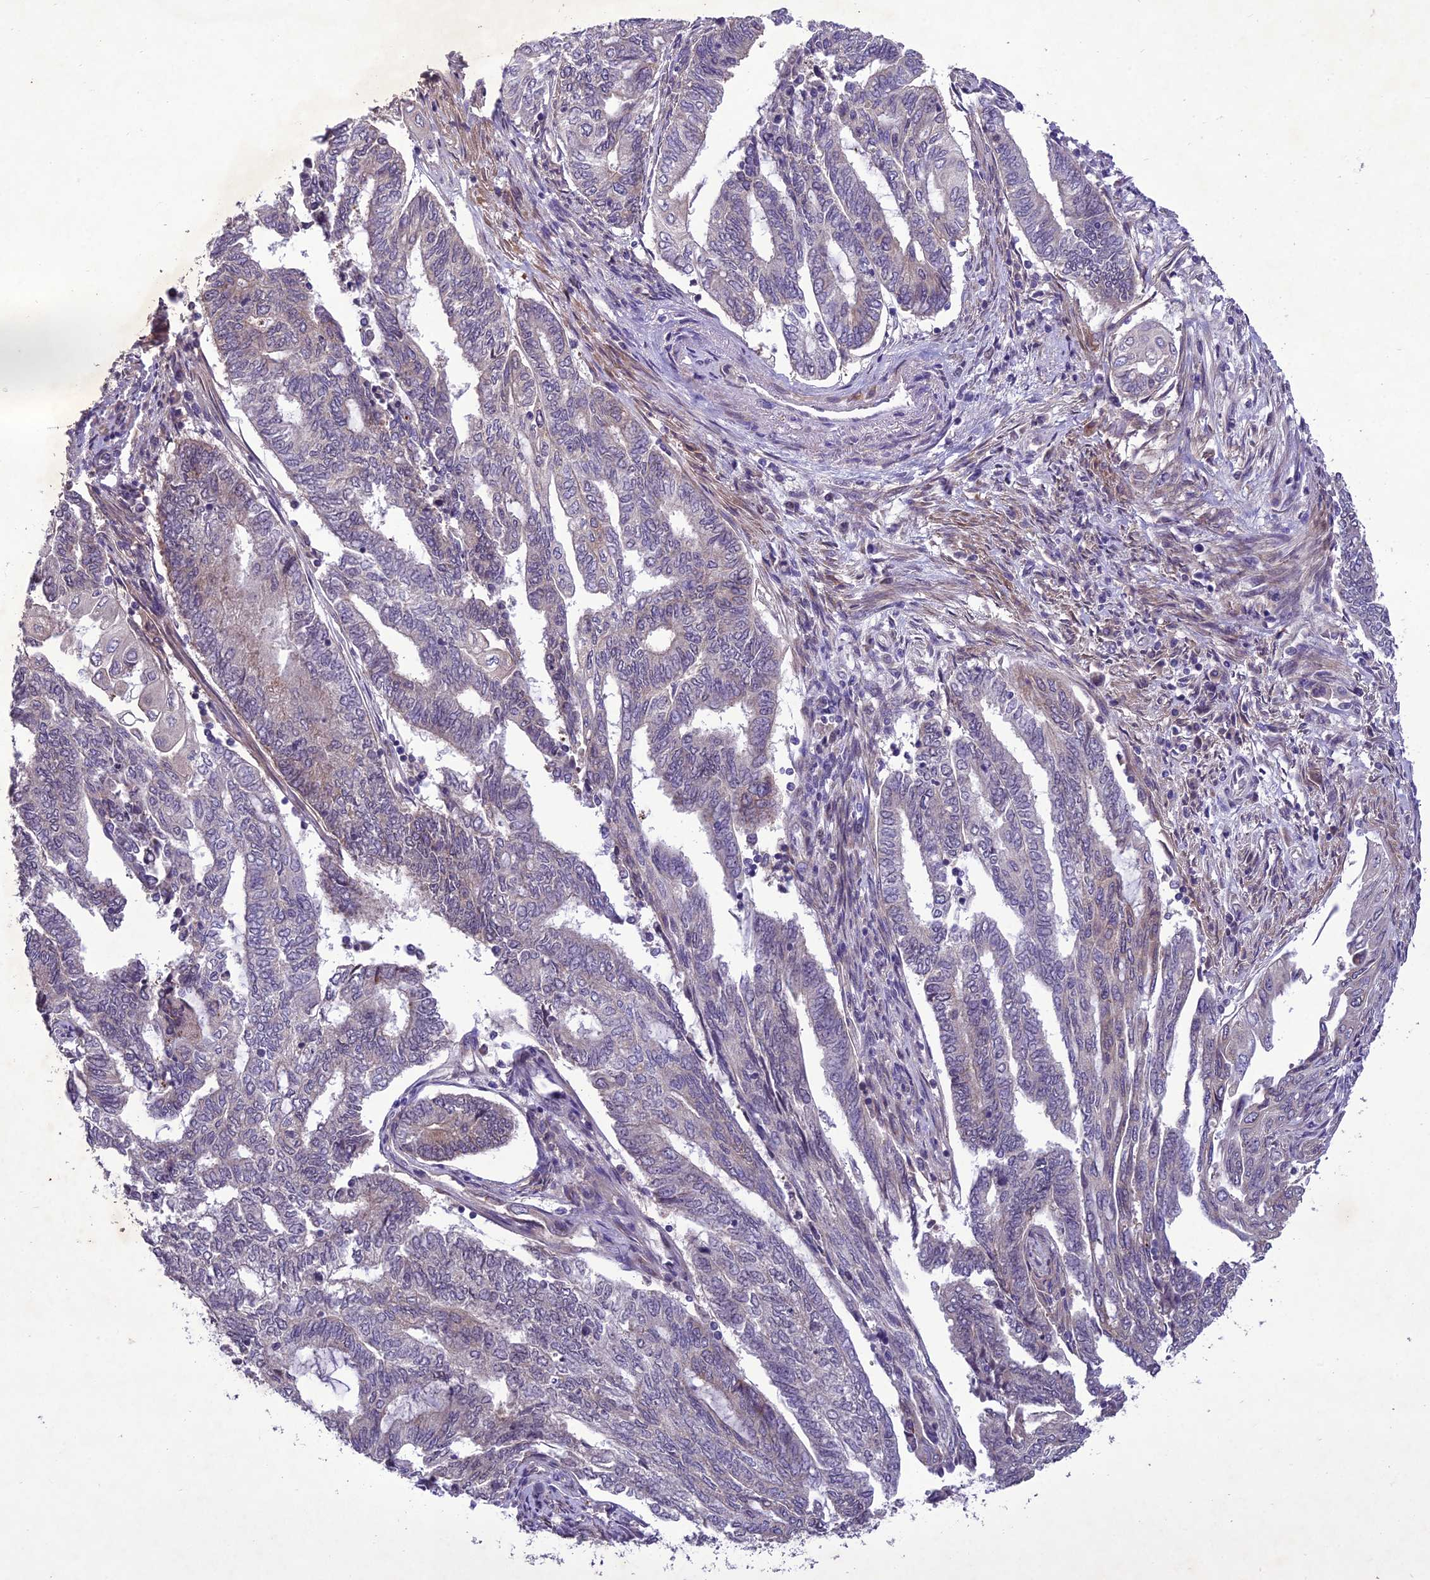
{"staining": {"intensity": "negative", "quantity": "none", "location": "none"}, "tissue": "endometrial cancer", "cell_type": "Tumor cells", "image_type": "cancer", "snomed": [{"axis": "morphology", "description": "Adenocarcinoma, NOS"}, {"axis": "topography", "description": "Uterus"}, {"axis": "topography", "description": "Endometrium"}], "caption": "IHC image of adenocarcinoma (endometrial) stained for a protein (brown), which demonstrates no expression in tumor cells.", "gene": "CENPL", "patient": {"sex": "female", "age": 70}}